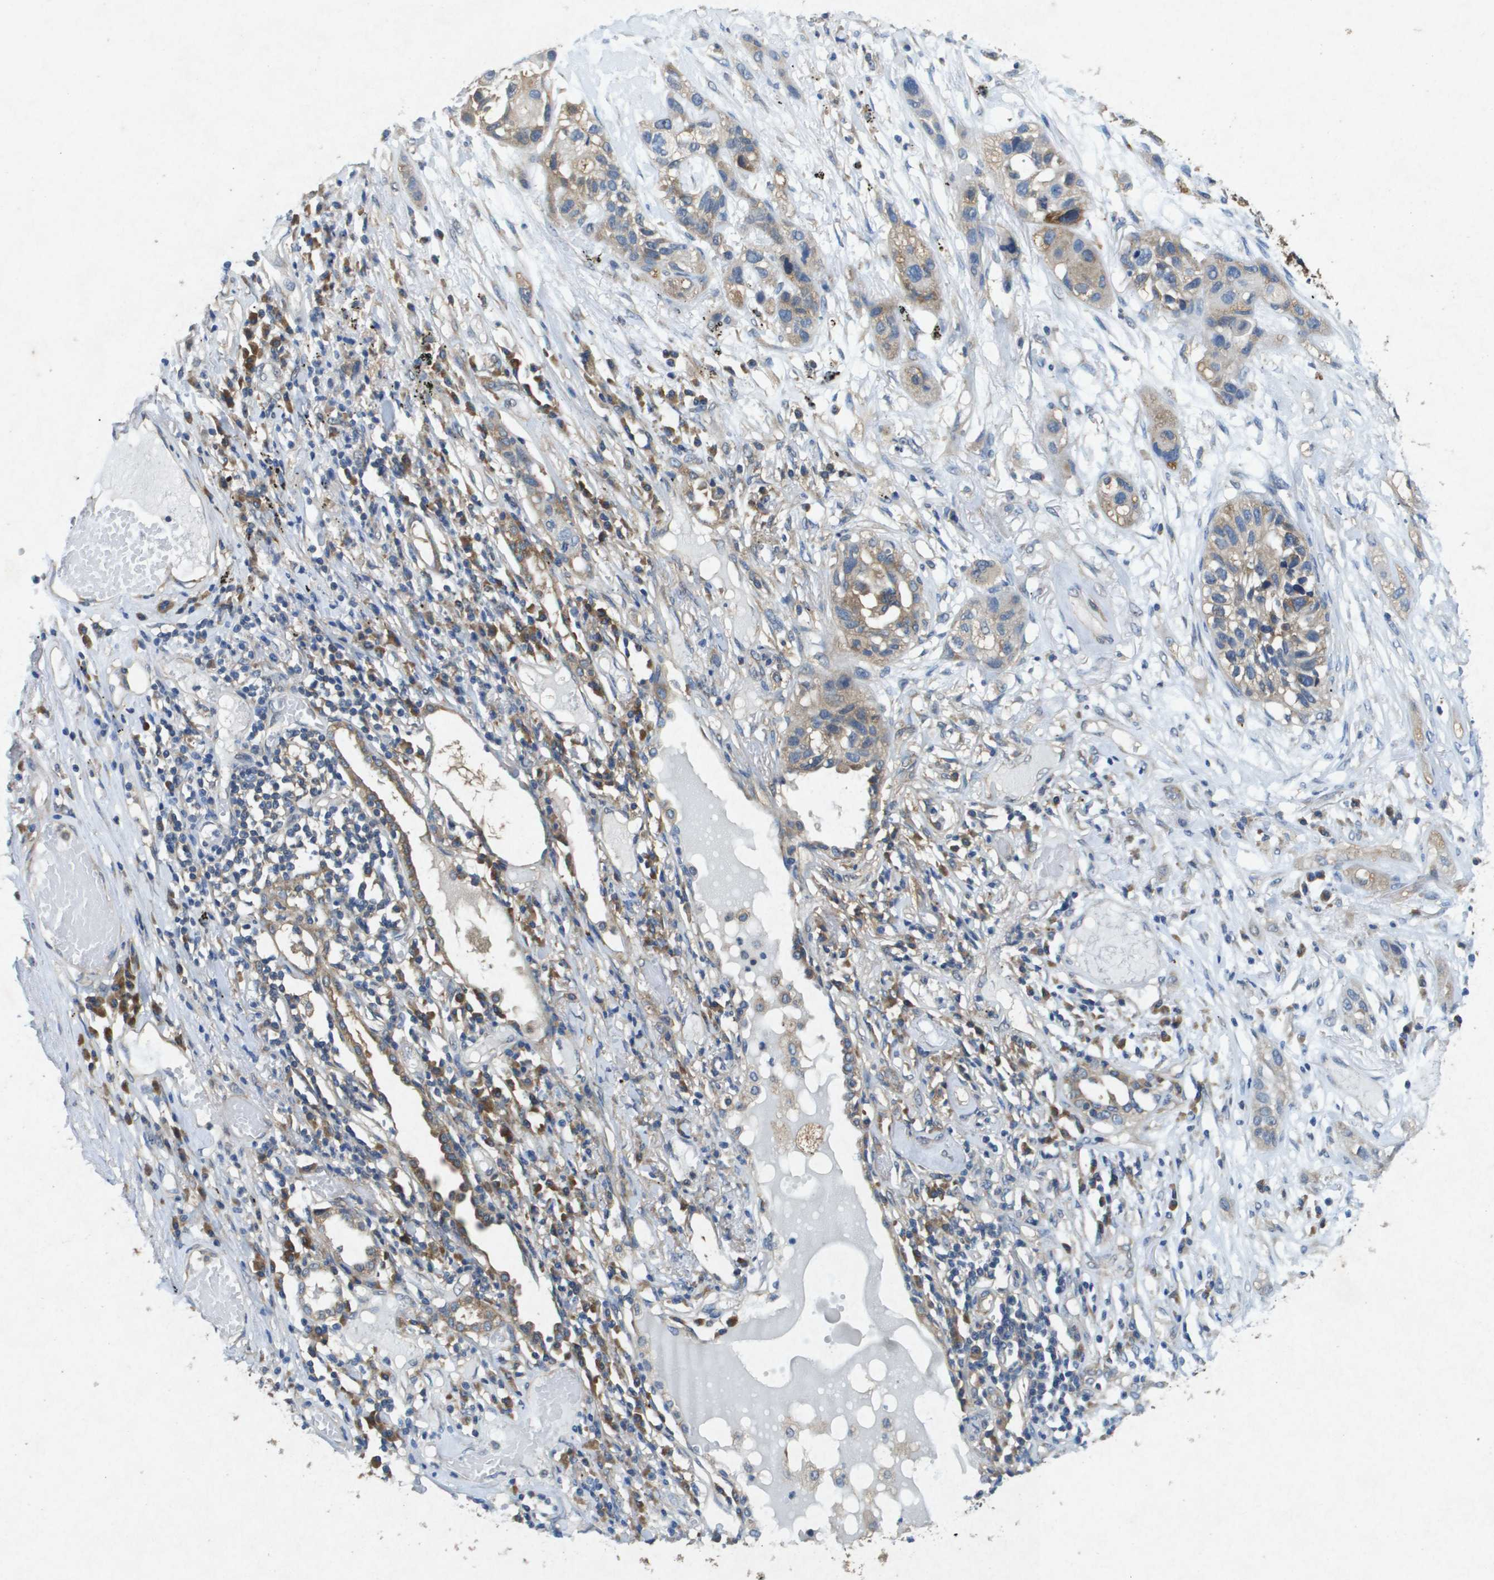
{"staining": {"intensity": "weak", "quantity": "<25%", "location": "cytoplasmic/membranous"}, "tissue": "lung cancer", "cell_type": "Tumor cells", "image_type": "cancer", "snomed": [{"axis": "morphology", "description": "Squamous cell carcinoma, NOS"}, {"axis": "topography", "description": "Lung"}], "caption": "Immunohistochemical staining of lung cancer (squamous cell carcinoma) reveals no significant expression in tumor cells.", "gene": "PTPRT", "patient": {"sex": "male", "age": 71}}